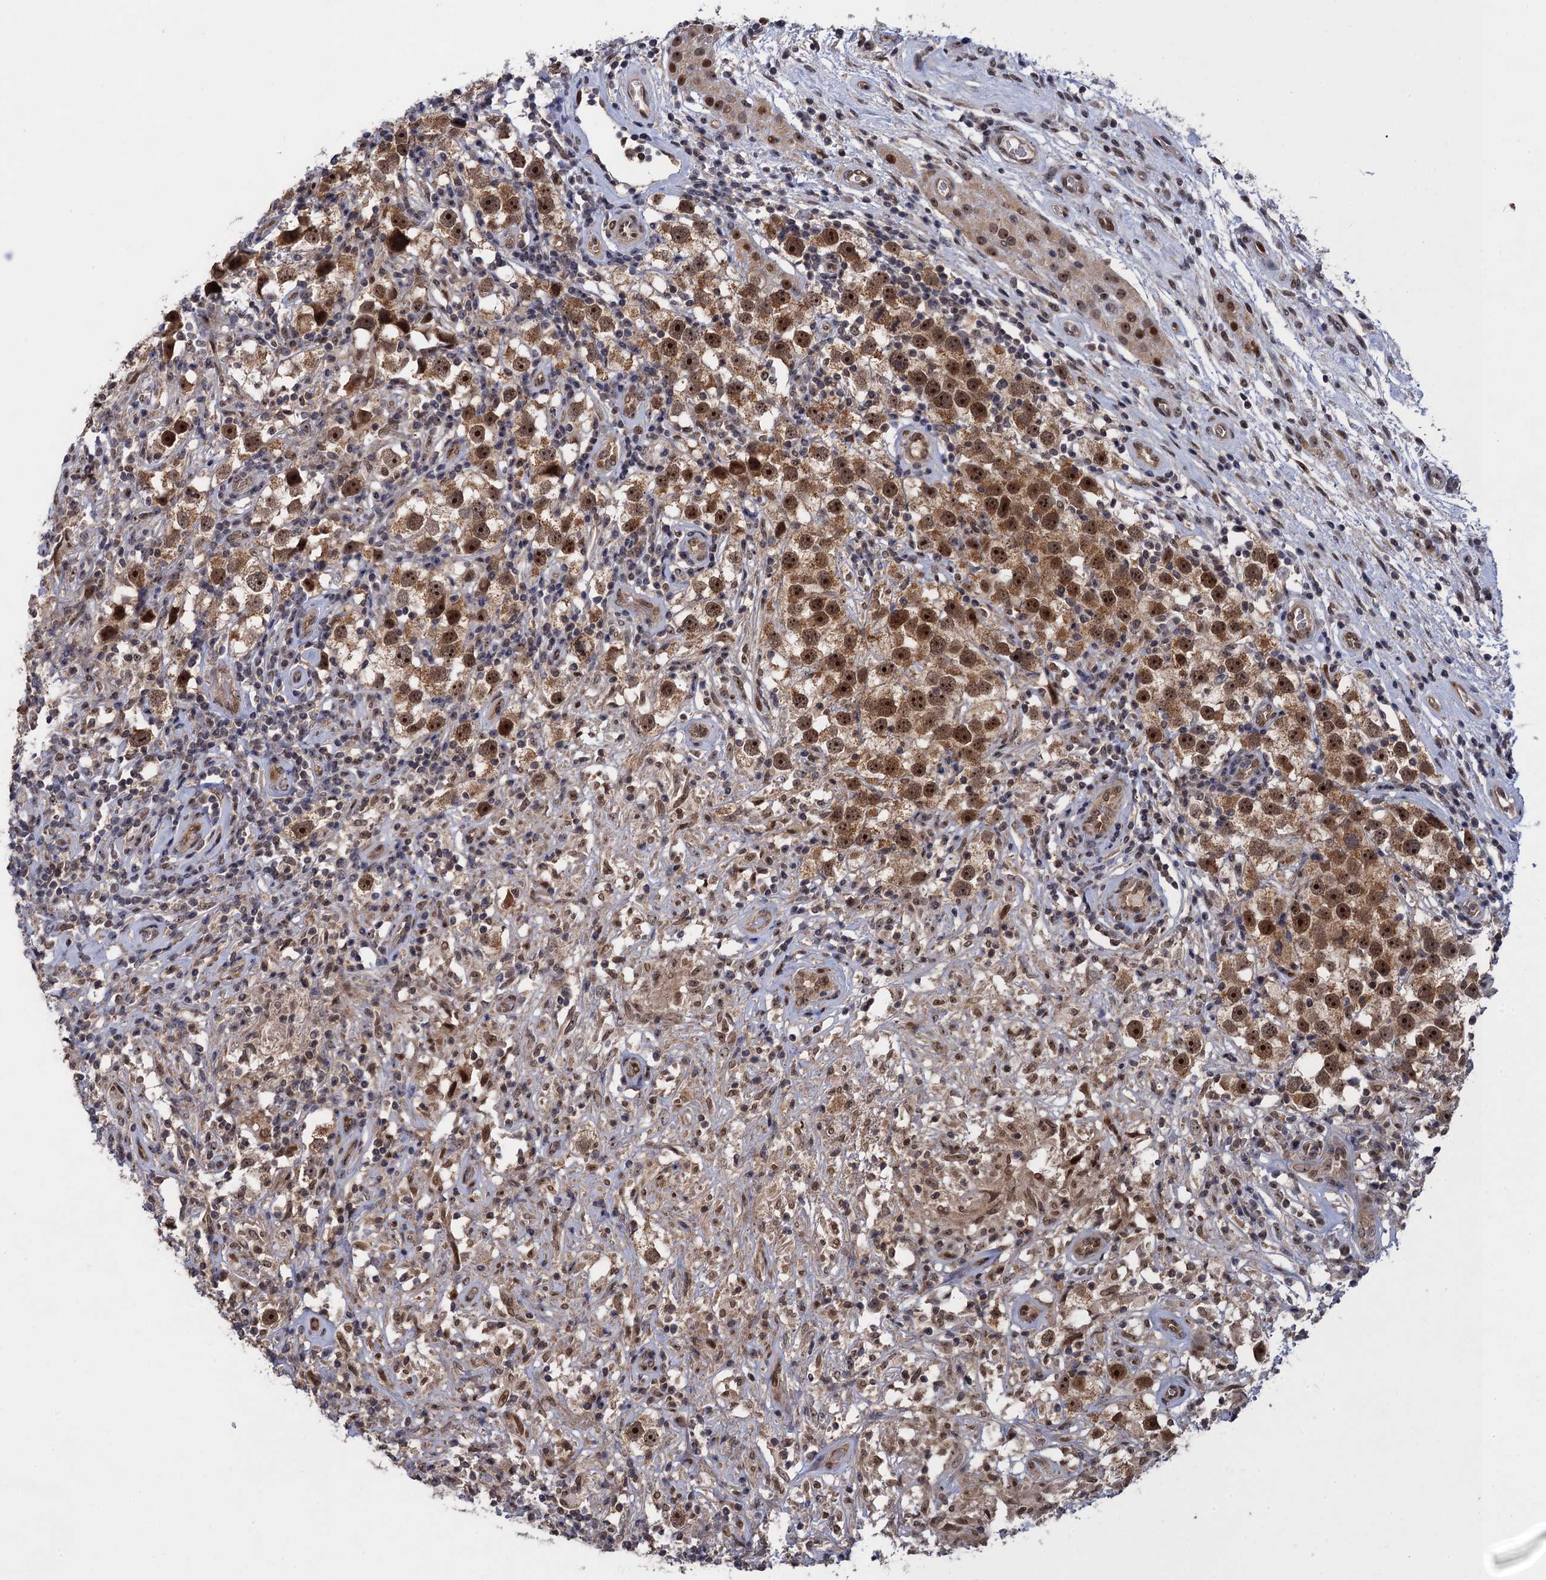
{"staining": {"intensity": "moderate", "quantity": ">75%", "location": "nuclear"}, "tissue": "testis cancer", "cell_type": "Tumor cells", "image_type": "cancer", "snomed": [{"axis": "morphology", "description": "Seminoma, NOS"}, {"axis": "topography", "description": "Testis"}], "caption": "A histopathology image showing moderate nuclear positivity in approximately >75% of tumor cells in testis cancer, as visualized by brown immunohistochemical staining.", "gene": "ZAR1L", "patient": {"sex": "male", "age": 49}}